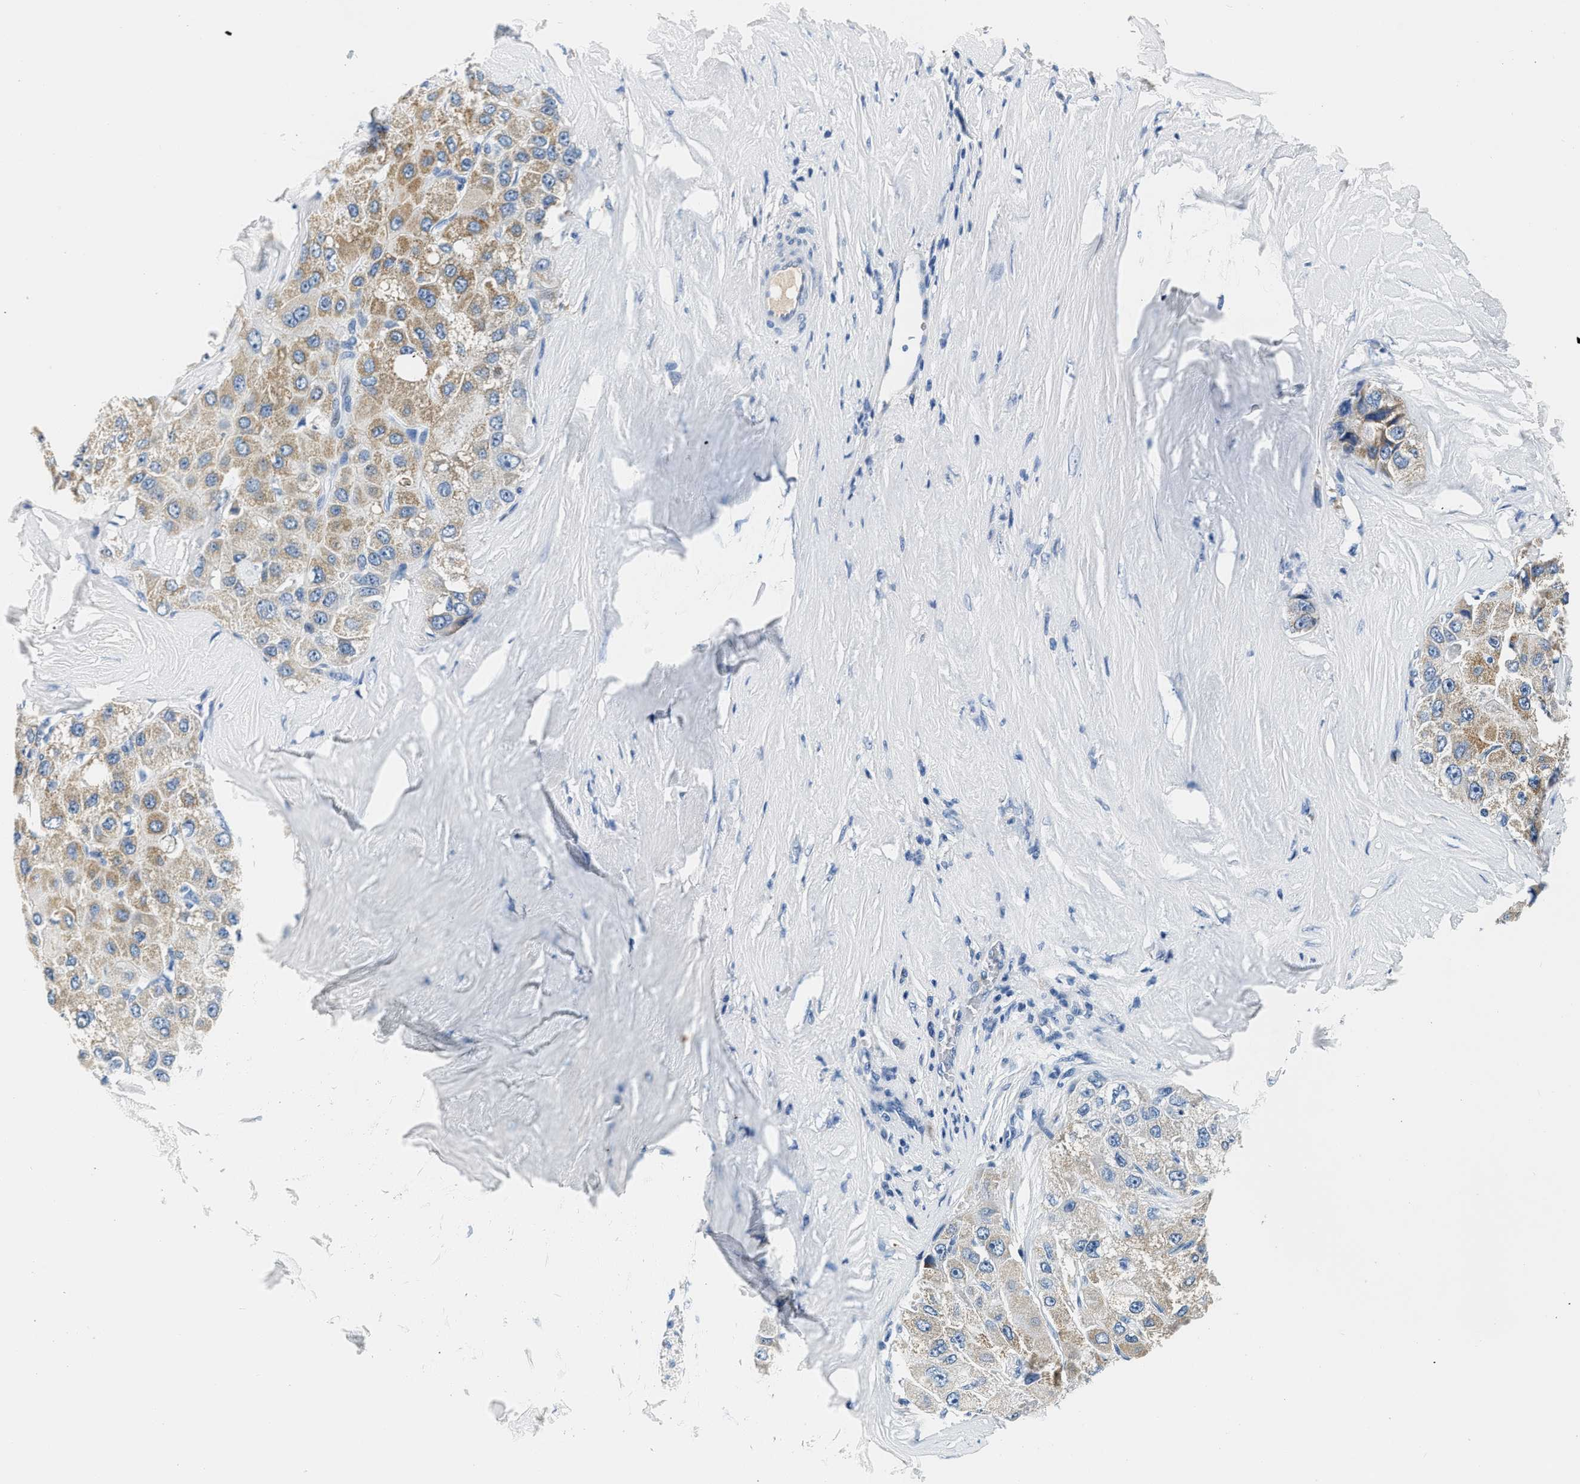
{"staining": {"intensity": "moderate", "quantity": ">75%", "location": "cytoplasmic/membranous"}, "tissue": "liver cancer", "cell_type": "Tumor cells", "image_type": "cancer", "snomed": [{"axis": "morphology", "description": "Carcinoma, Hepatocellular, NOS"}, {"axis": "topography", "description": "Liver"}], "caption": "Liver hepatocellular carcinoma stained with IHC shows moderate cytoplasmic/membranous positivity in approximately >75% of tumor cells.", "gene": "PCK2", "patient": {"sex": "male", "age": 80}}